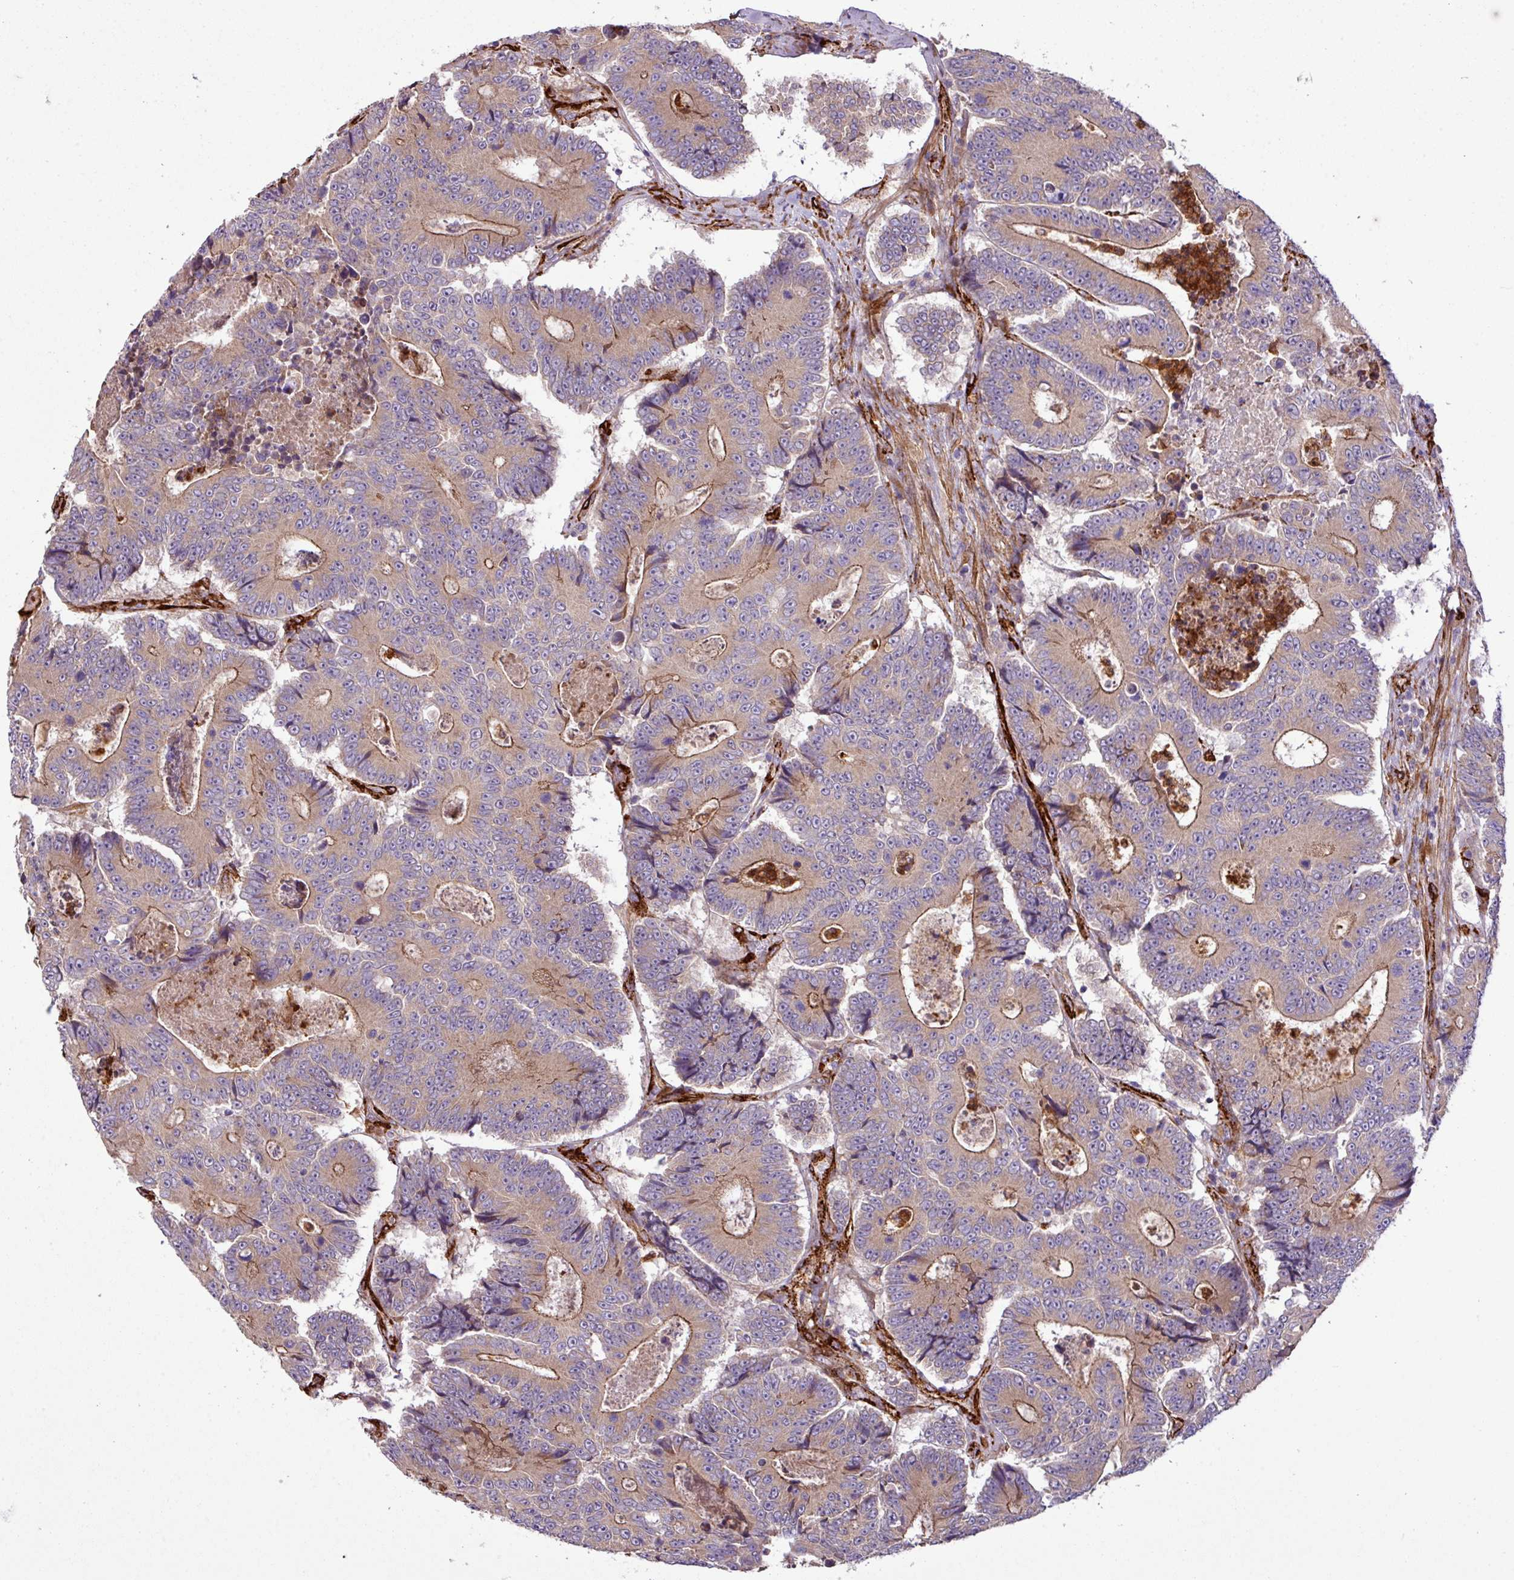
{"staining": {"intensity": "moderate", "quantity": ">75%", "location": "cytoplasmic/membranous"}, "tissue": "colorectal cancer", "cell_type": "Tumor cells", "image_type": "cancer", "snomed": [{"axis": "morphology", "description": "Adenocarcinoma, NOS"}, {"axis": "topography", "description": "Colon"}], "caption": "A micrograph showing moderate cytoplasmic/membranous positivity in about >75% of tumor cells in adenocarcinoma (colorectal), as visualized by brown immunohistochemical staining.", "gene": "FAM47E", "patient": {"sex": "male", "age": 83}}